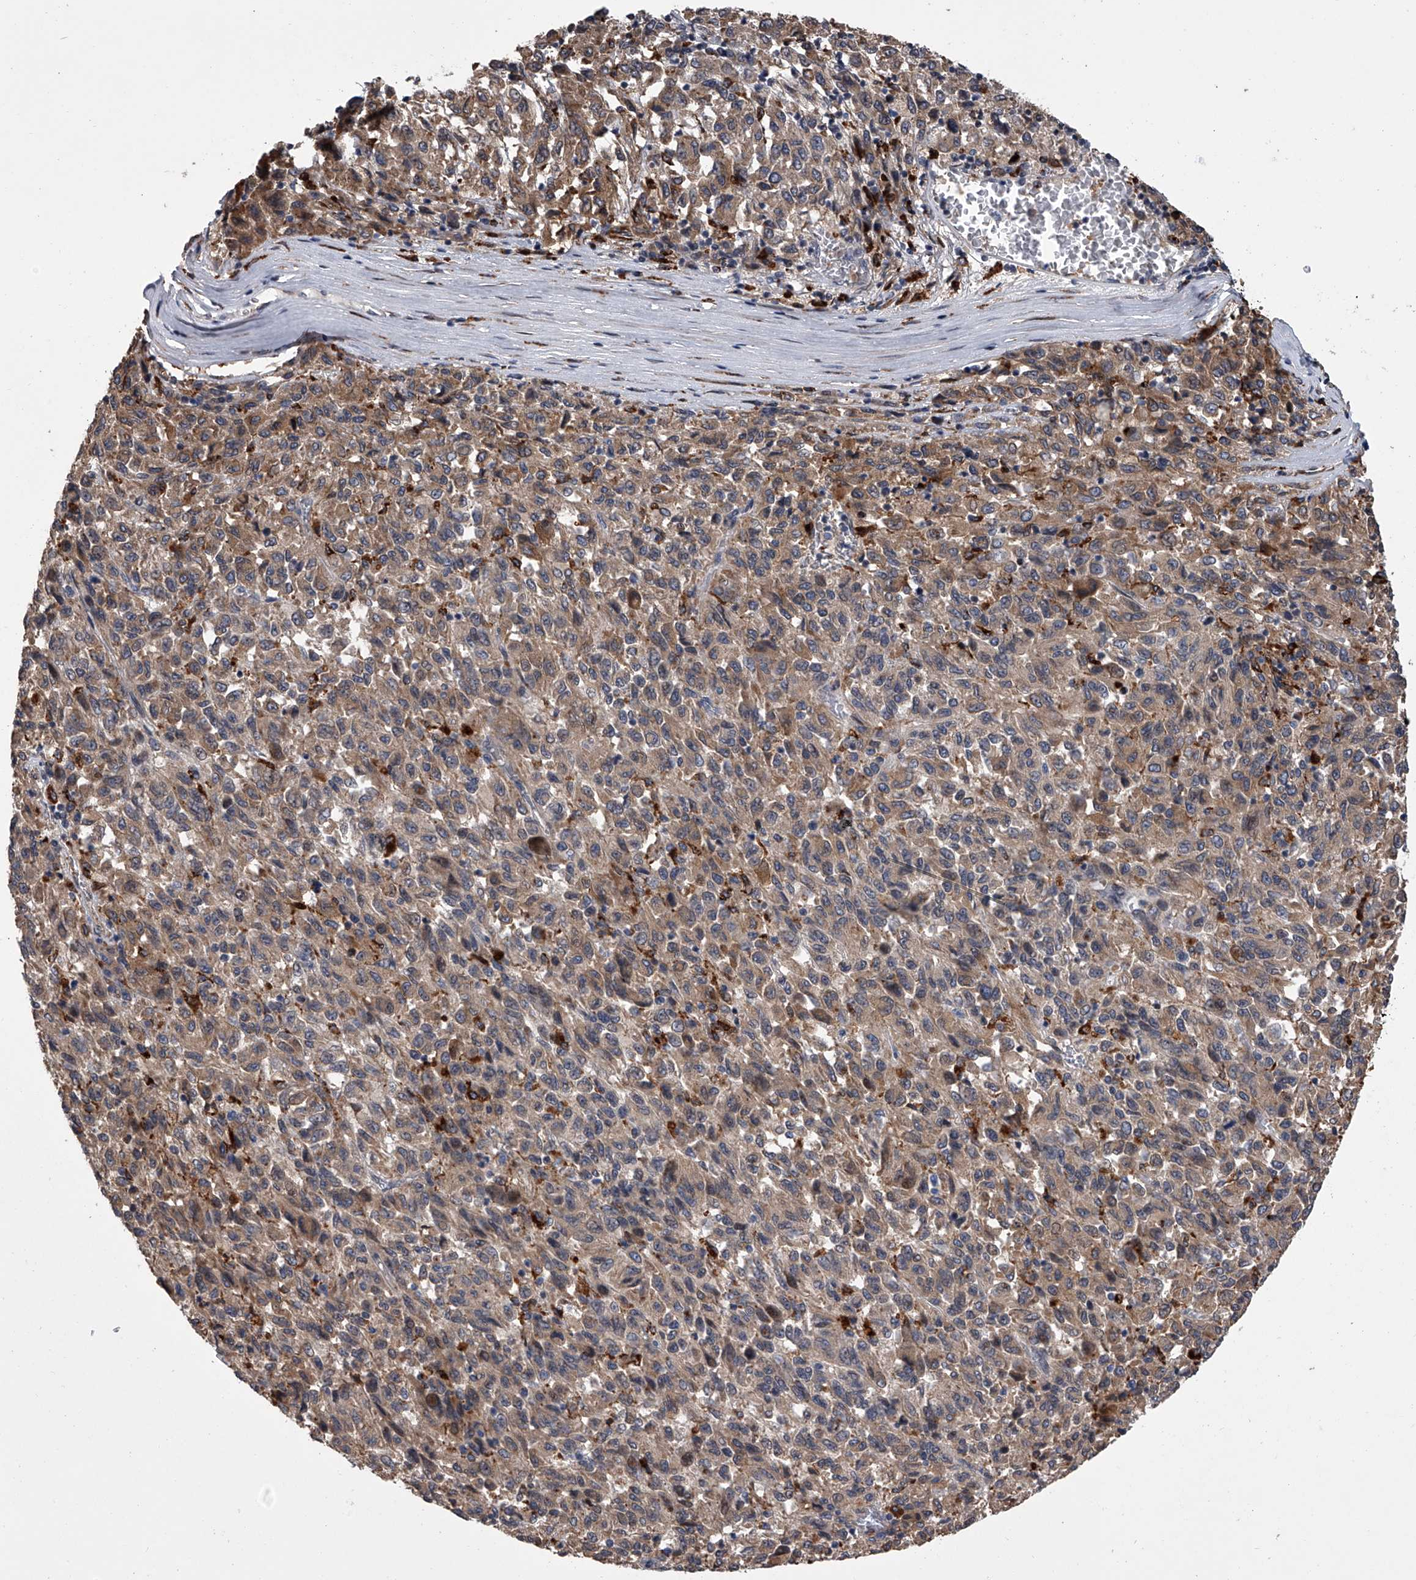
{"staining": {"intensity": "weak", "quantity": ">75%", "location": "cytoplasmic/membranous"}, "tissue": "melanoma", "cell_type": "Tumor cells", "image_type": "cancer", "snomed": [{"axis": "morphology", "description": "Malignant melanoma, Metastatic site"}, {"axis": "topography", "description": "Lung"}], "caption": "This is a photomicrograph of immunohistochemistry staining of melanoma, which shows weak staining in the cytoplasmic/membranous of tumor cells.", "gene": "TRIM8", "patient": {"sex": "male", "age": 64}}